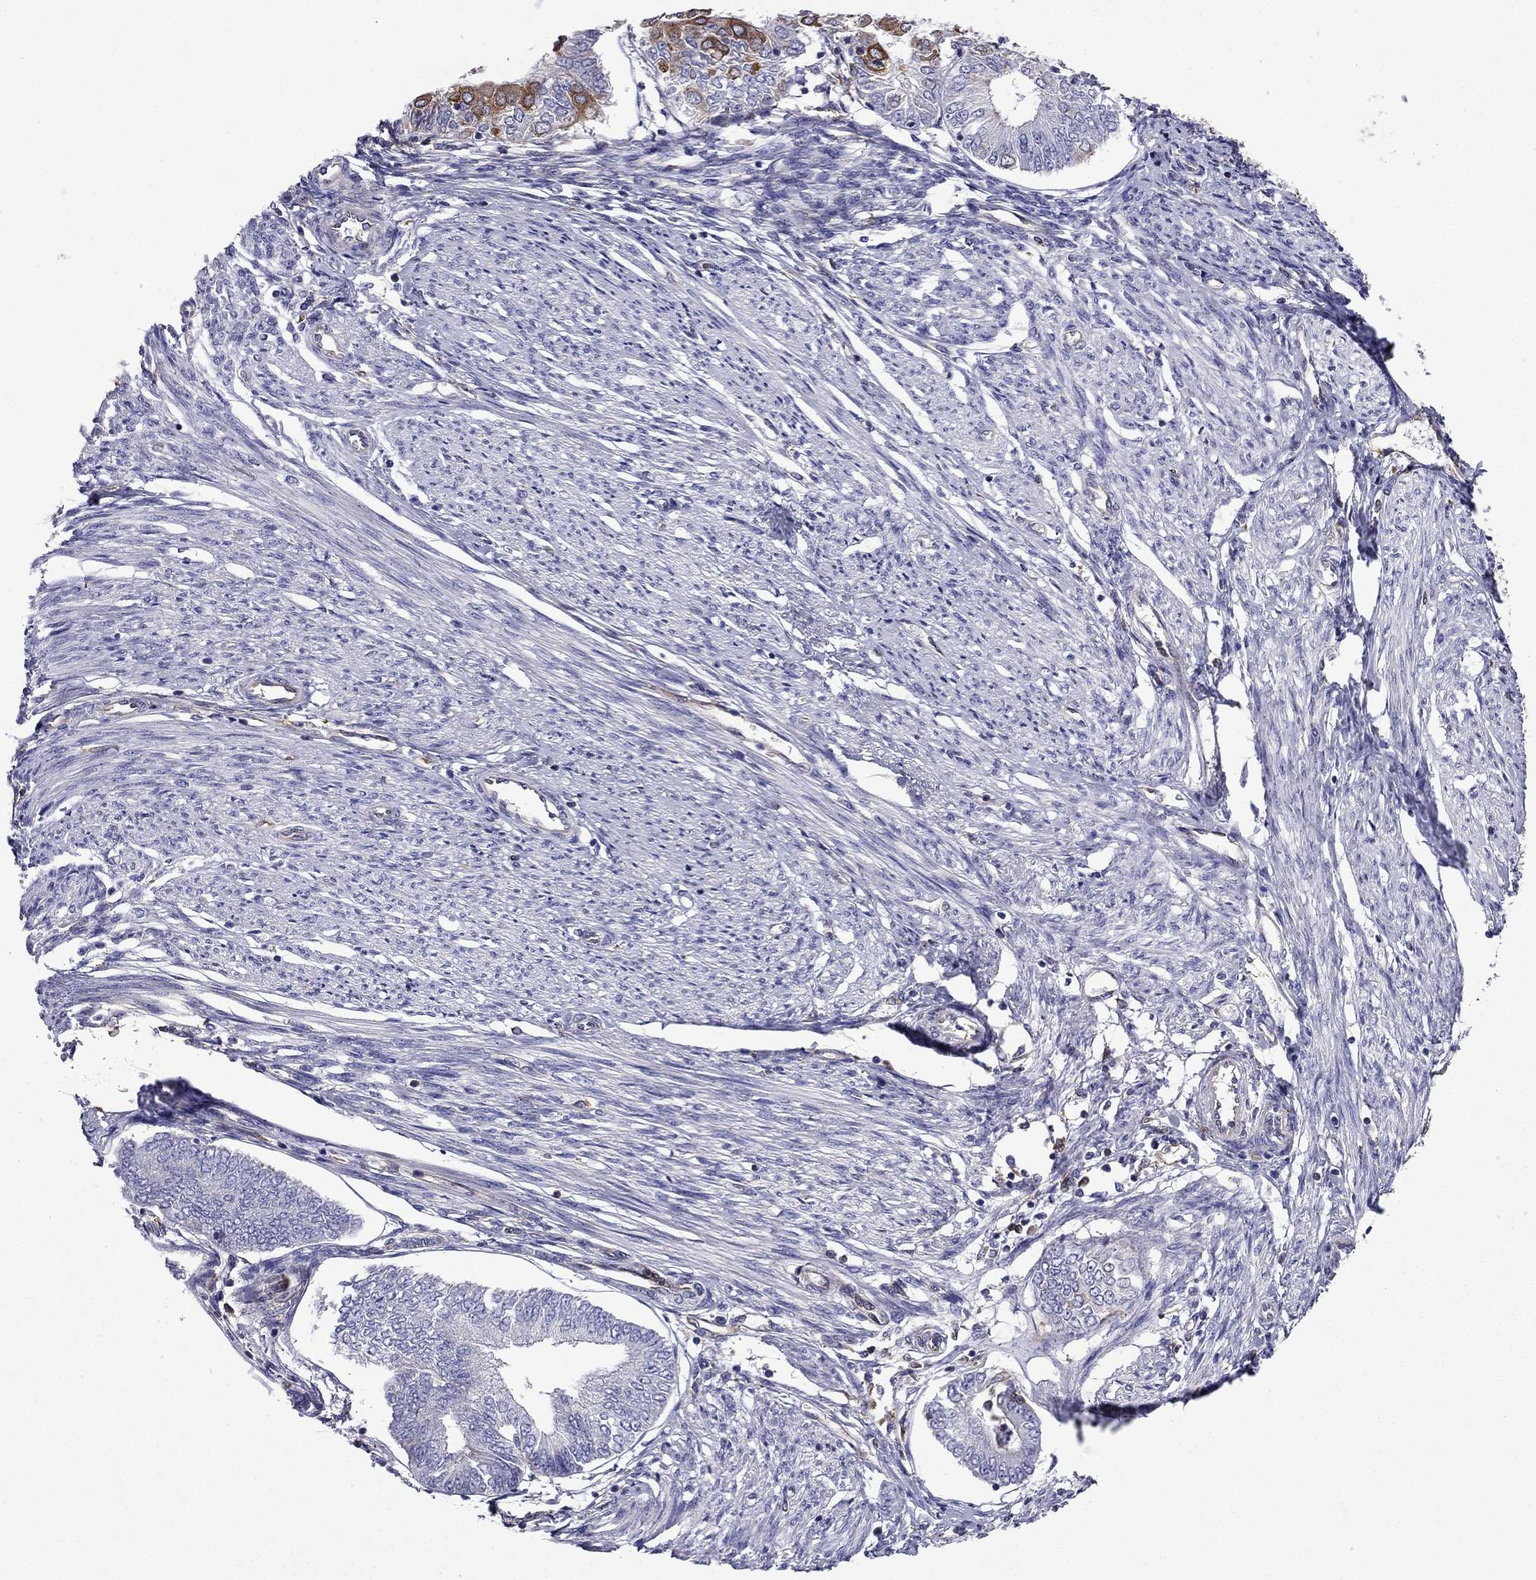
{"staining": {"intensity": "strong", "quantity": "<25%", "location": "cytoplasmic/membranous"}, "tissue": "endometrial cancer", "cell_type": "Tumor cells", "image_type": "cancer", "snomed": [{"axis": "morphology", "description": "Adenocarcinoma, NOS"}, {"axis": "topography", "description": "Endometrium"}], "caption": "Endometrial cancer was stained to show a protein in brown. There is medium levels of strong cytoplasmic/membranous staining in approximately <25% of tumor cells.", "gene": "GNAL", "patient": {"sex": "female", "age": 68}}